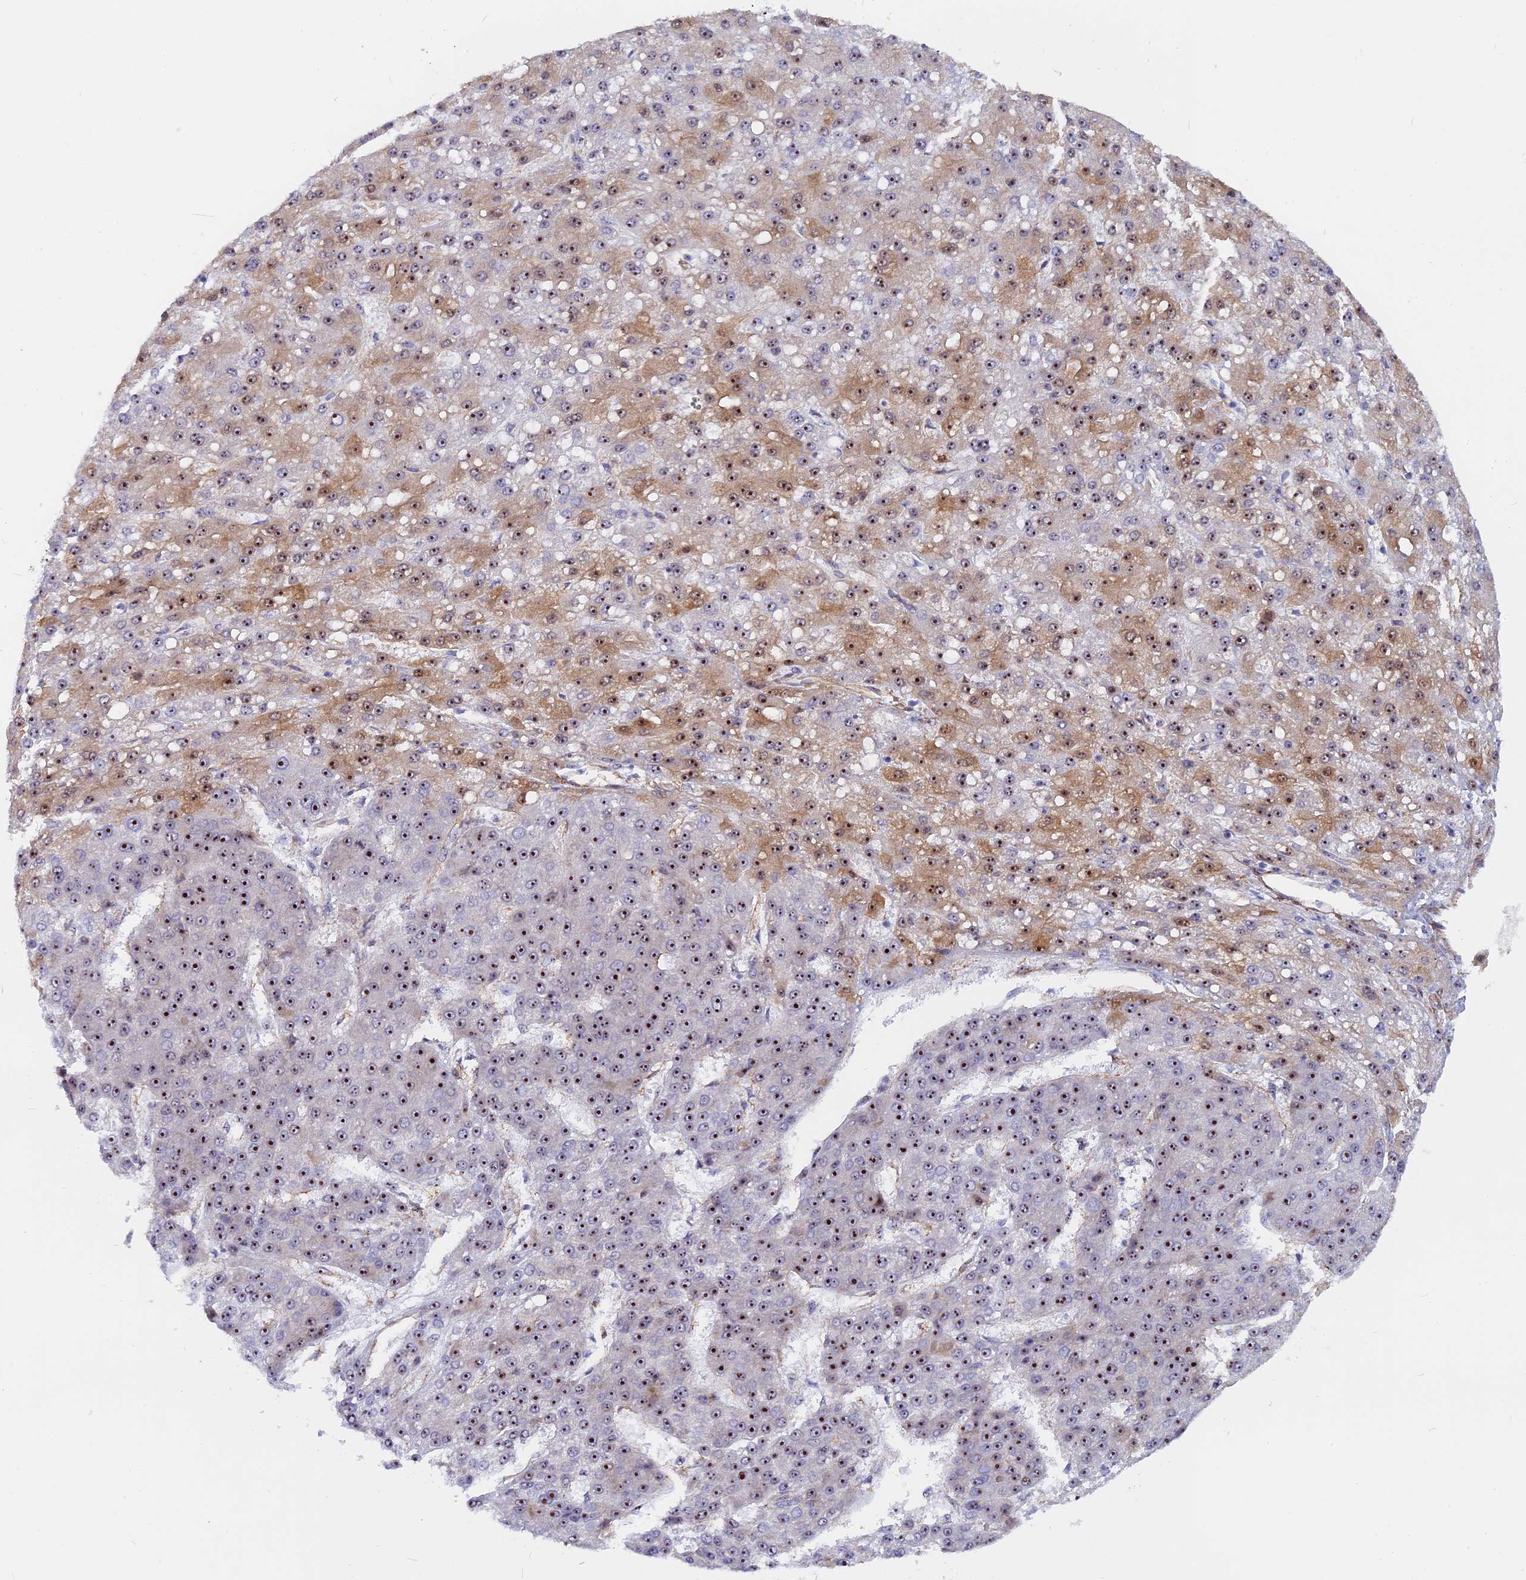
{"staining": {"intensity": "moderate", "quantity": ">75%", "location": "cytoplasmic/membranous,nuclear"}, "tissue": "liver cancer", "cell_type": "Tumor cells", "image_type": "cancer", "snomed": [{"axis": "morphology", "description": "Carcinoma, Hepatocellular, NOS"}, {"axis": "topography", "description": "Liver"}], "caption": "Immunohistochemical staining of hepatocellular carcinoma (liver) exhibits medium levels of moderate cytoplasmic/membranous and nuclear protein positivity in about >75% of tumor cells.", "gene": "DBNDD1", "patient": {"sex": "male", "age": 67}}